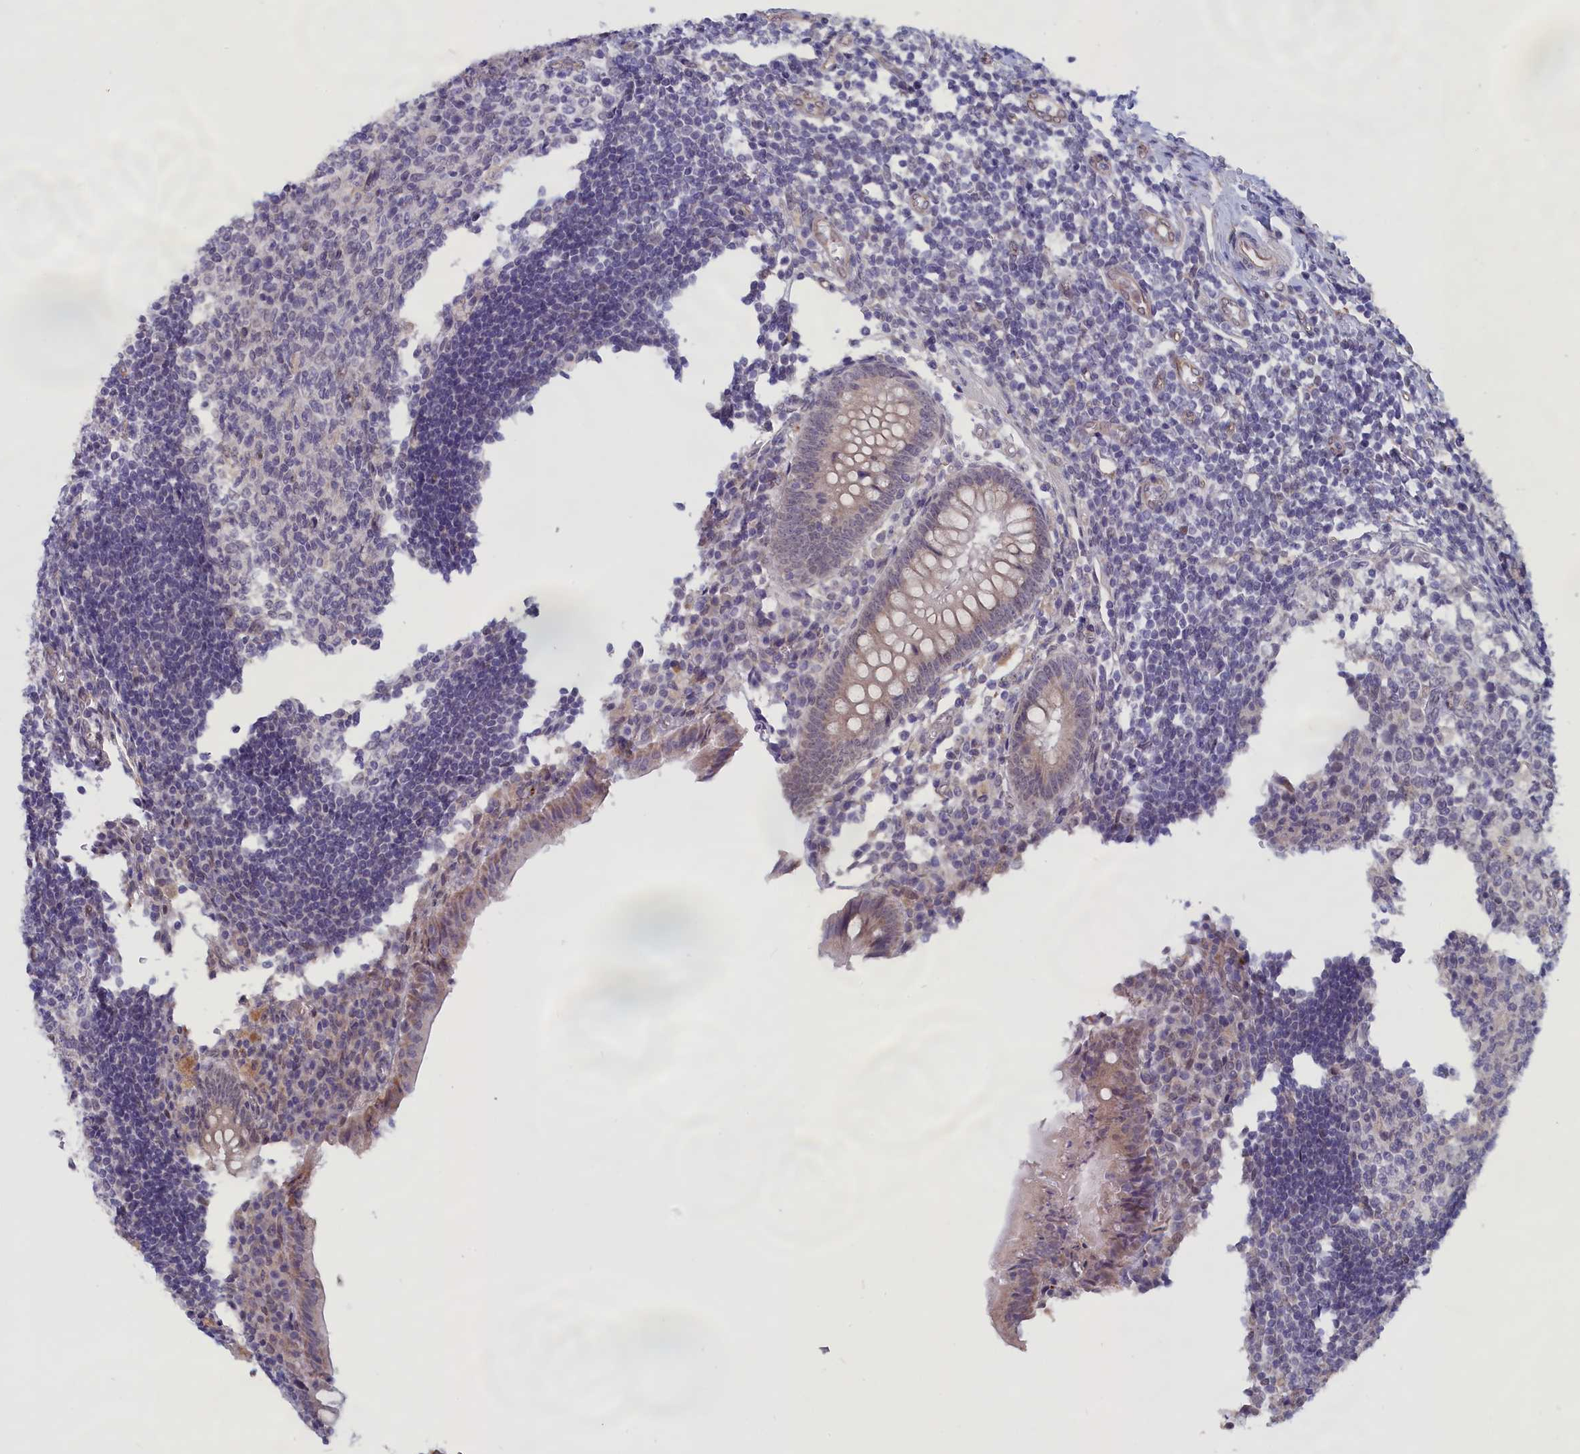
{"staining": {"intensity": "weak", "quantity": "25%-75%", "location": "cytoplasmic/membranous"}, "tissue": "appendix", "cell_type": "Glandular cells", "image_type": "normal", "snomed": [{"axis": "morphology", "description": "Normal tissue, NOS"}, {"axis": "topography", "description": "Appendix"}], "caption": "Normal appendix reveals weak cytoplasmic/membranous staining in approximately 25%-75% of glandular cells, visualized by immunohistochemistry. (Brightfield microscopy of DAB IHC at high magnification).", "gene": "IGFALS", "patient": {"sex": "female", "age": 17}}